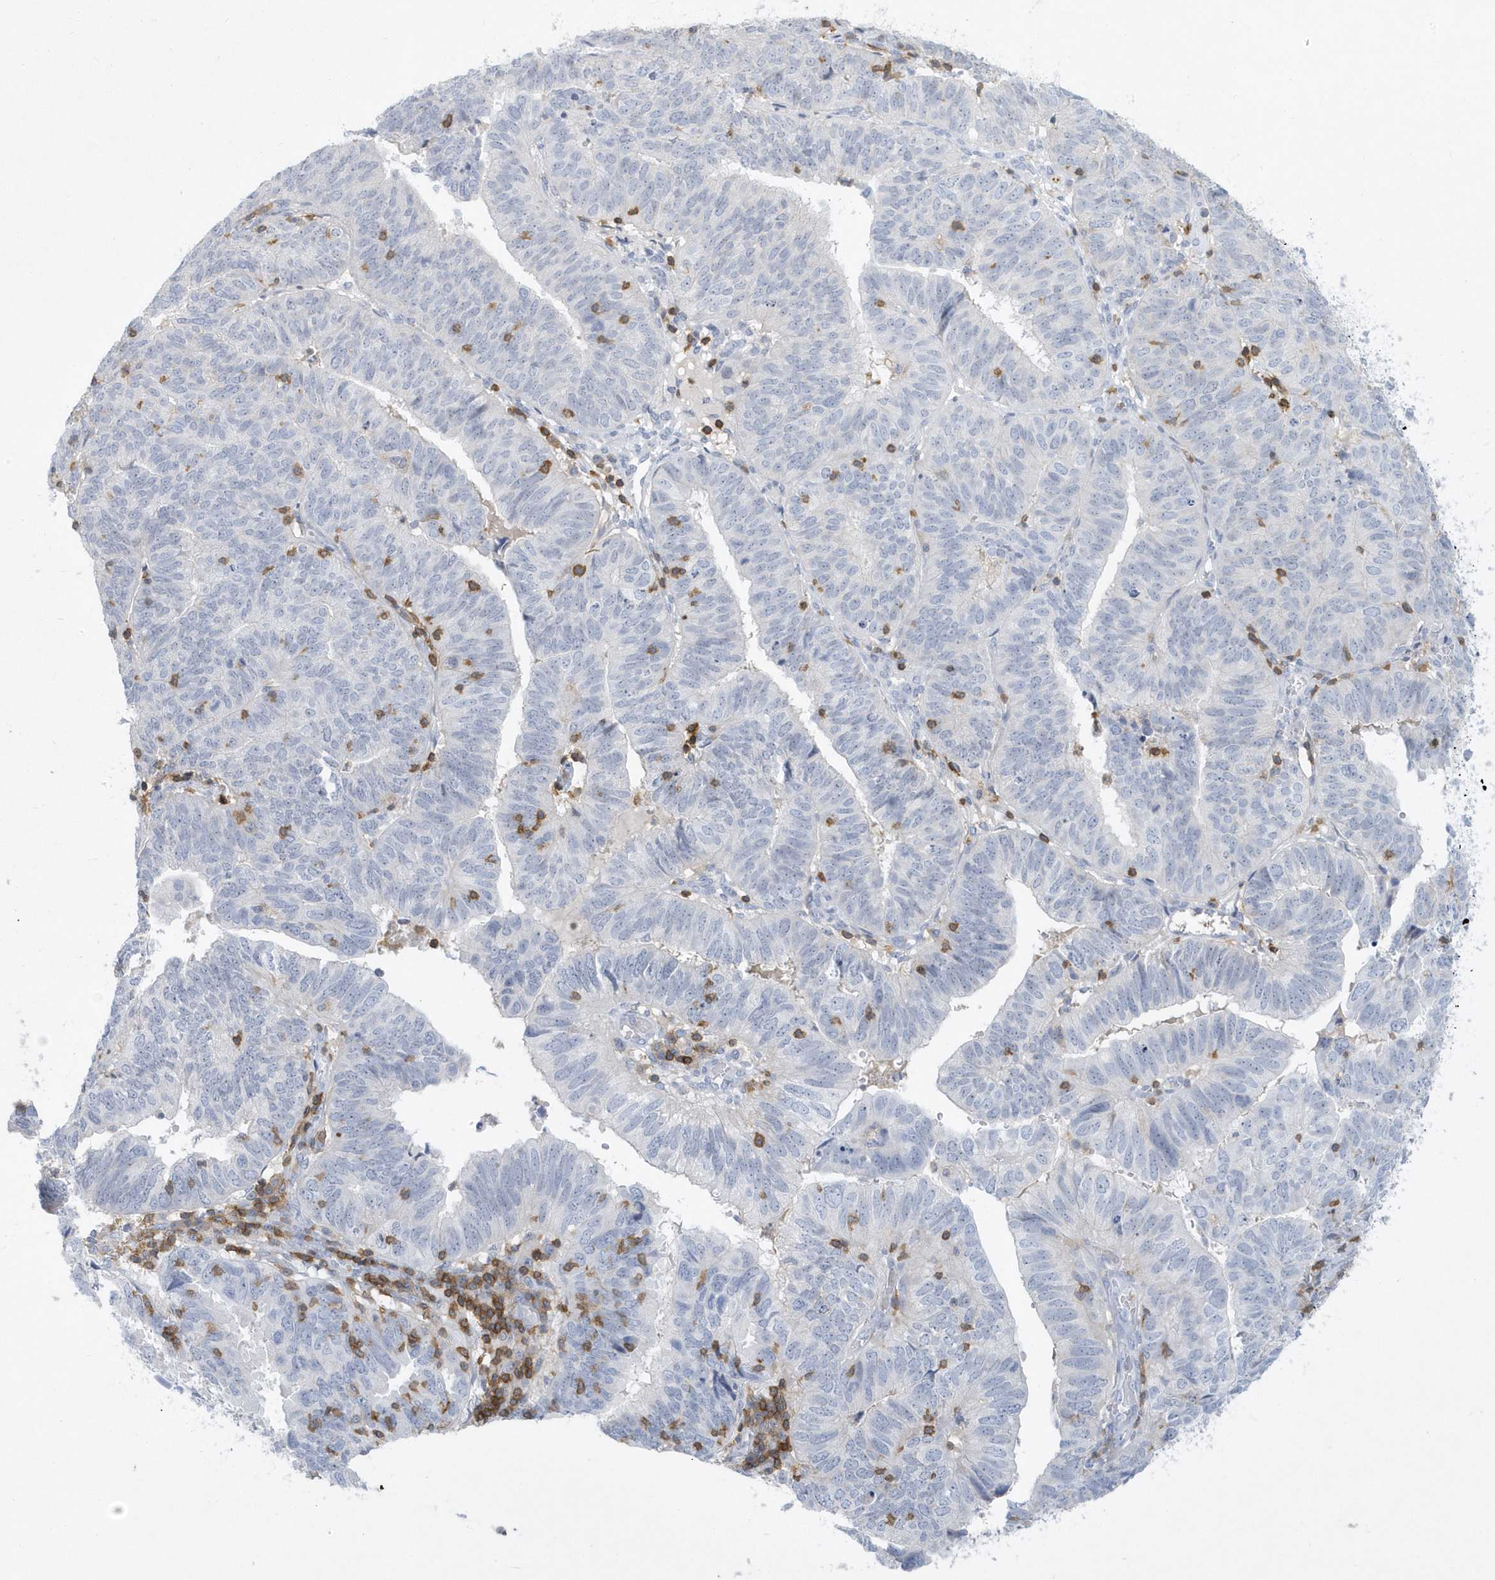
{"staining": {"intensity": "negative", "quantity": "none", "location": "none"}, "tissue": "endometrial cancer", "cell_type": "Tumor cells", "image_type": "cancer", "snomed": [{"axis": "morphology", "description": "Adenocarcinoma, NOS"}, {"axis": "topography", "description": "Uterus"}], "caption": "The immunohistochemistry image has no significant expression in tumor cells of adenocarcinoma (endometrial) tissue.", "gene": "PSD4", "patient": {"sex": "female", "age": 77}}